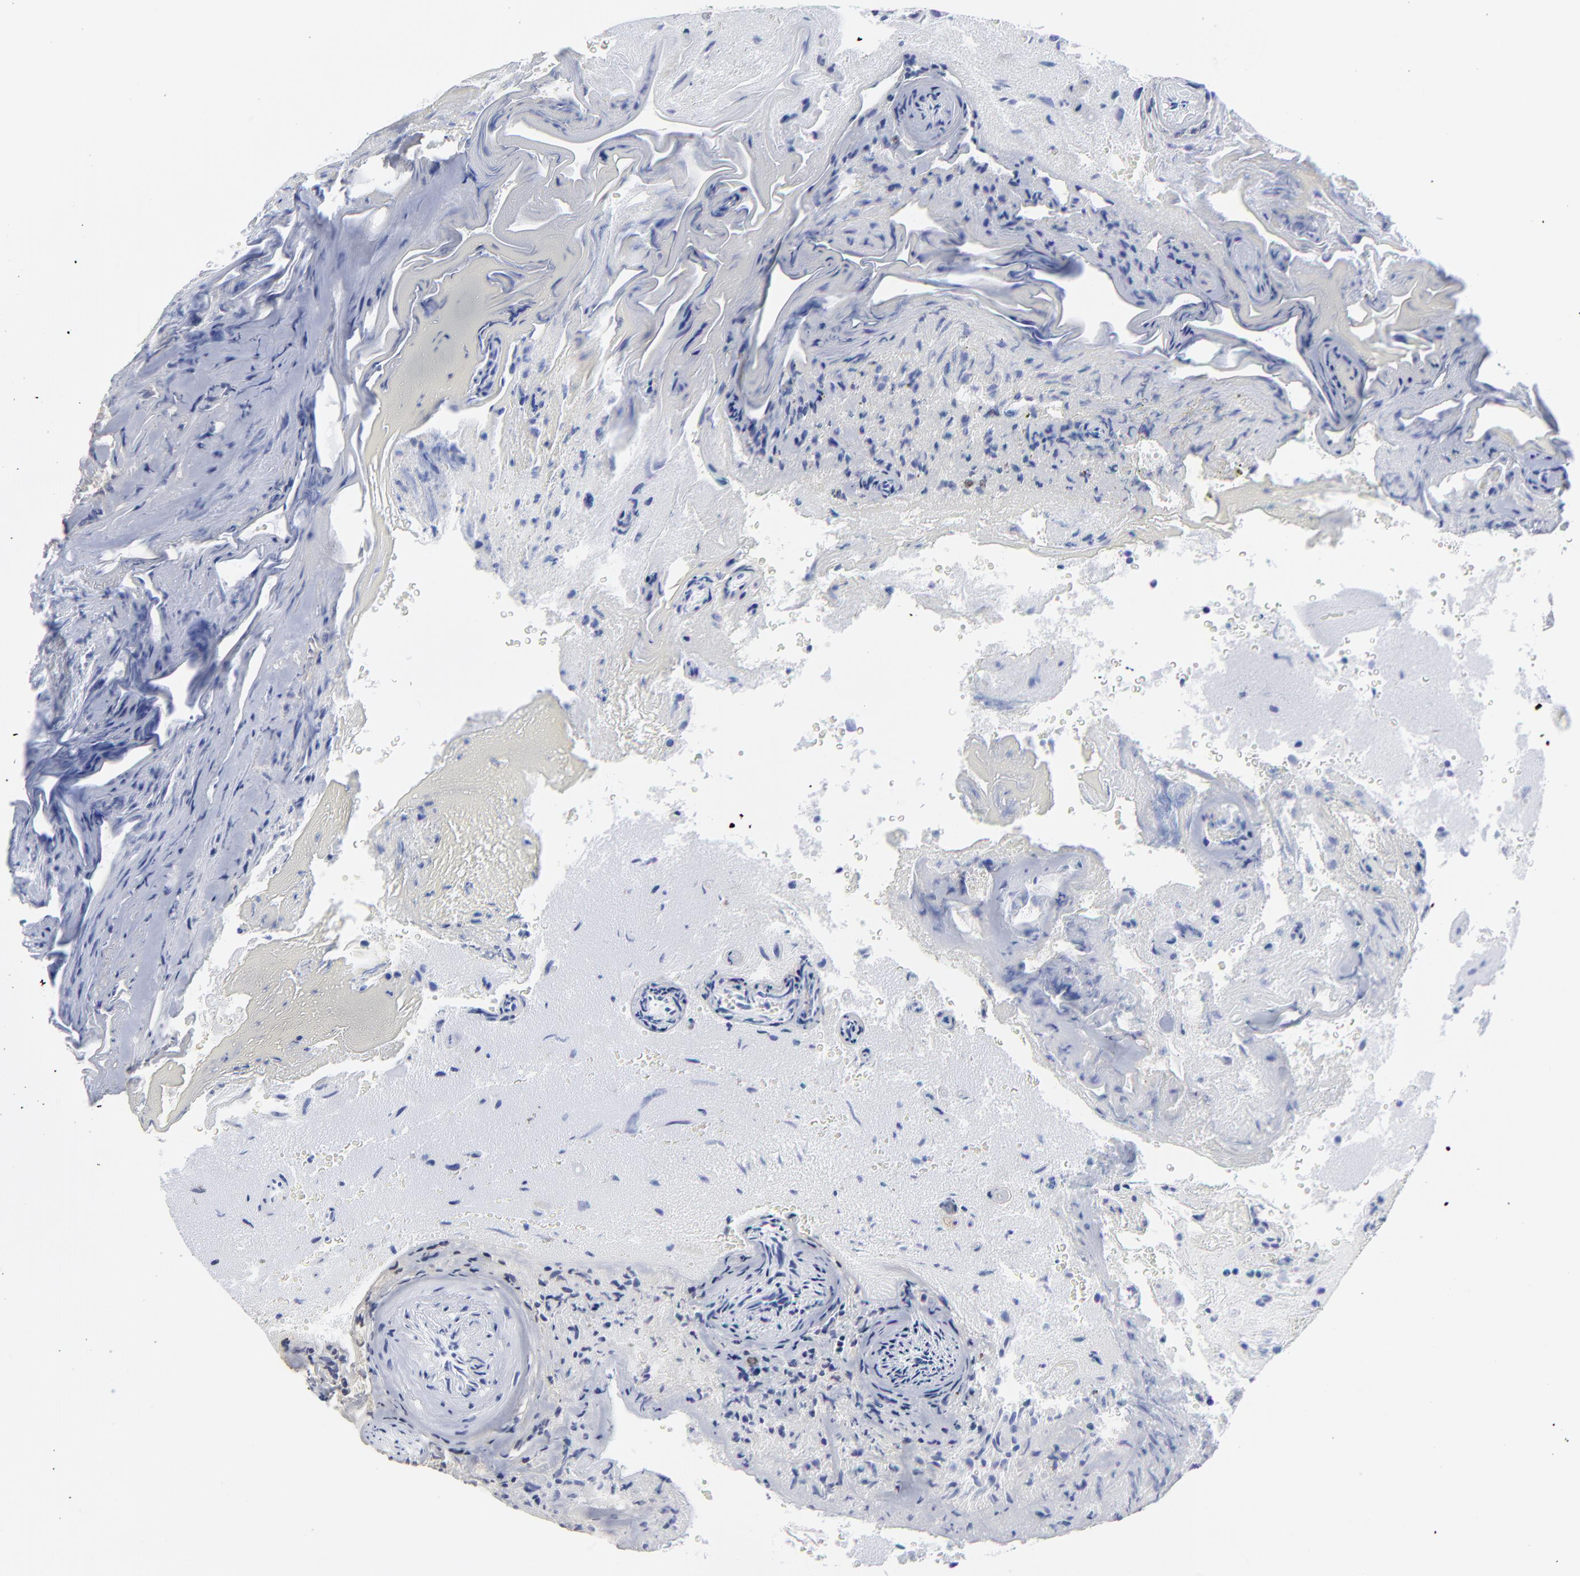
{"staining": {"intensity": "negative", "quantity": "none", "location": "none"}, "tissue": "glioma", "cell_type": "Tumor cells", "image_type": "cancer", "snomed": [{"axis": "morphology", "description": "Normal tissue, NOS"}, {"axis": "morphology", "description": "Glioma, malignant, High grade"}, {"axis": "topography", "description": "Cerebral cortex"}], "caption": "A micrograph of human glioma is negative for staining in tumor cells. (Stains: DAB immunohistochemistry (IHC) with hematoxylin counter stain, Microscopy: brightfield microscopy at high magnification).", "gene": "DCN", "patient": {"sex": "male", "age": 75}}